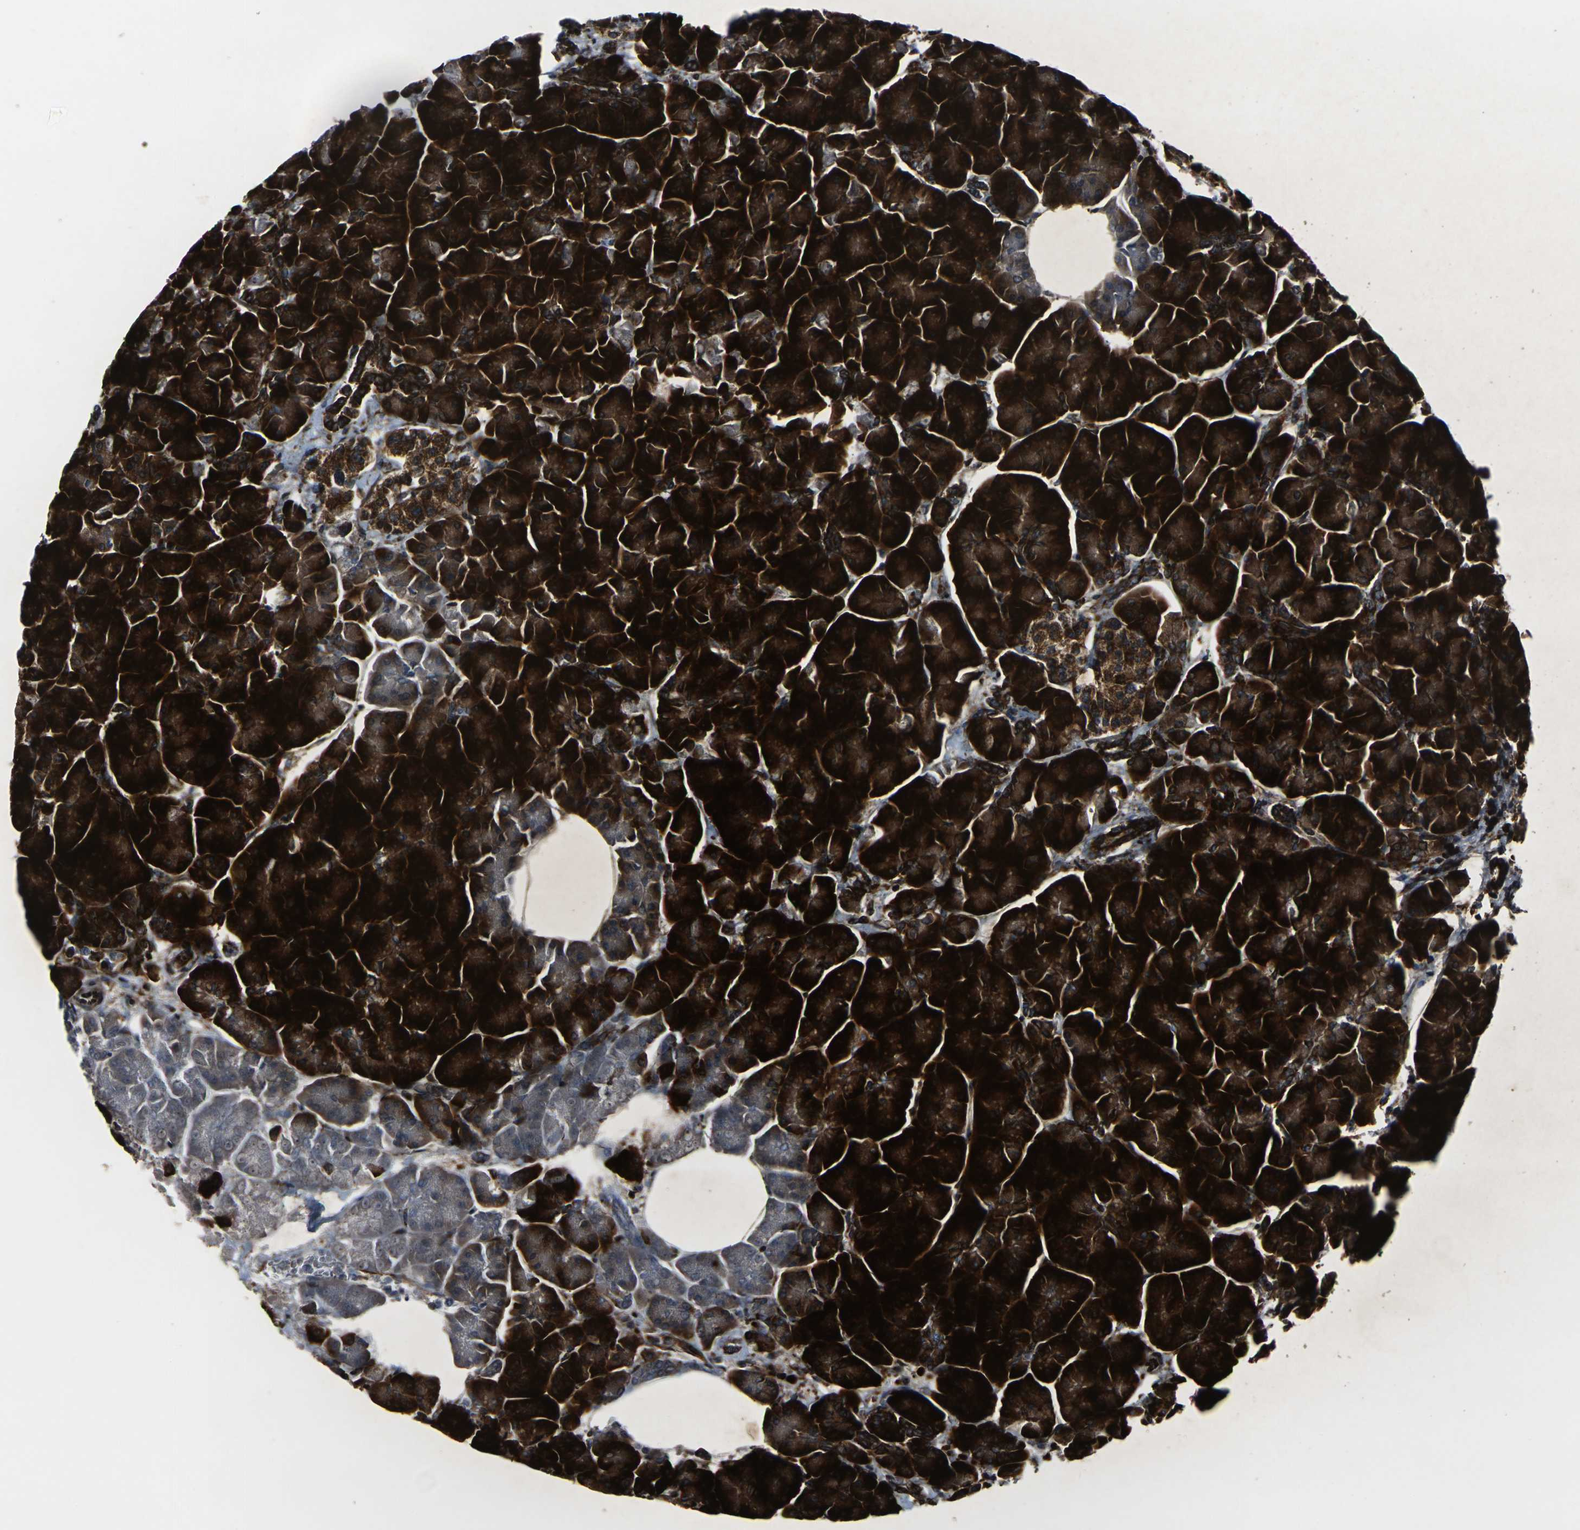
{"staining": {"intensity": "strong", "quantity": ">75%", "location": "cytoplasmic/membranous"}, "tissue": "pancreas", "cell_type": "Exocrine glandular cells", "image_type": "normal", "snomed": [{"axis": "morphology", "description": "Normal tissue, NOS"}, {"axis": "topography", "description": "Pancreas"}], "caption": "Immunohistochemistry (DAB) staining of benign human pancreas displays strong cytoplasmic/membranous protein positivity in about >75% of exocrine glandular cells. (Stains: DAB in brown, nuclei in blue, Microscopy: brightfield microscopy at high magnification).", "gene": "MARCHF2", "patient": {"sex": "female", "age": 70}}